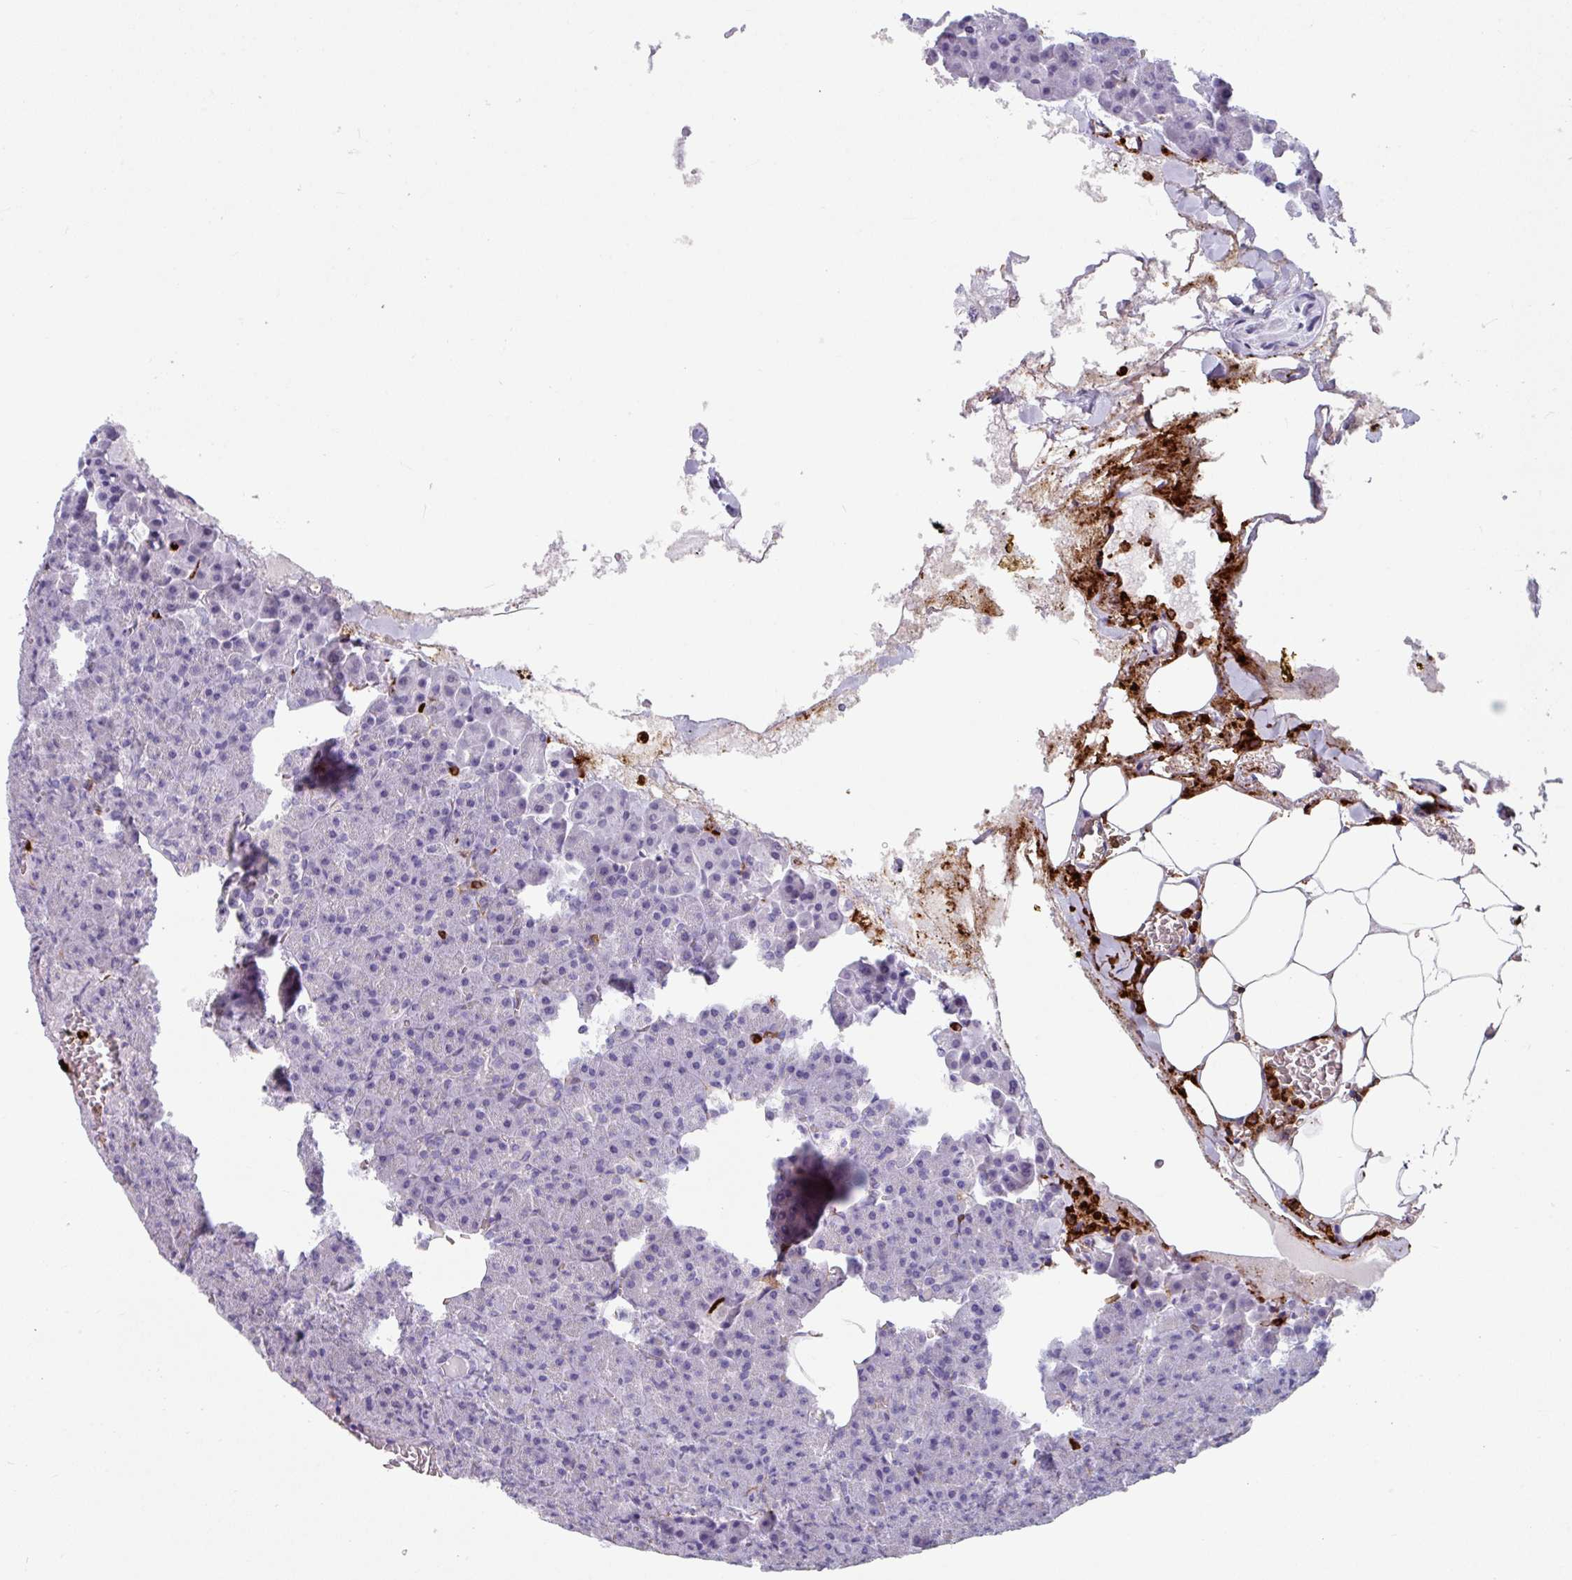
{"staining": {"intensity": "negative", "quantity": "none", "location": "none"}, "tissue": "pancreas", "cell_type": "Exocrine glandular cells", "image_type": "normal", "snomed": [{"axis": "morphology", "description": "Normal tissue, NOS"}, {"axis": "topography", "description": "Pancreas"}], "caption": "Pancreas stained for a protein using IHC reveals no expression exocrine glandular cells.", "gene": "EXOSC5", "patient": {"sex": "female", "age": 74}}